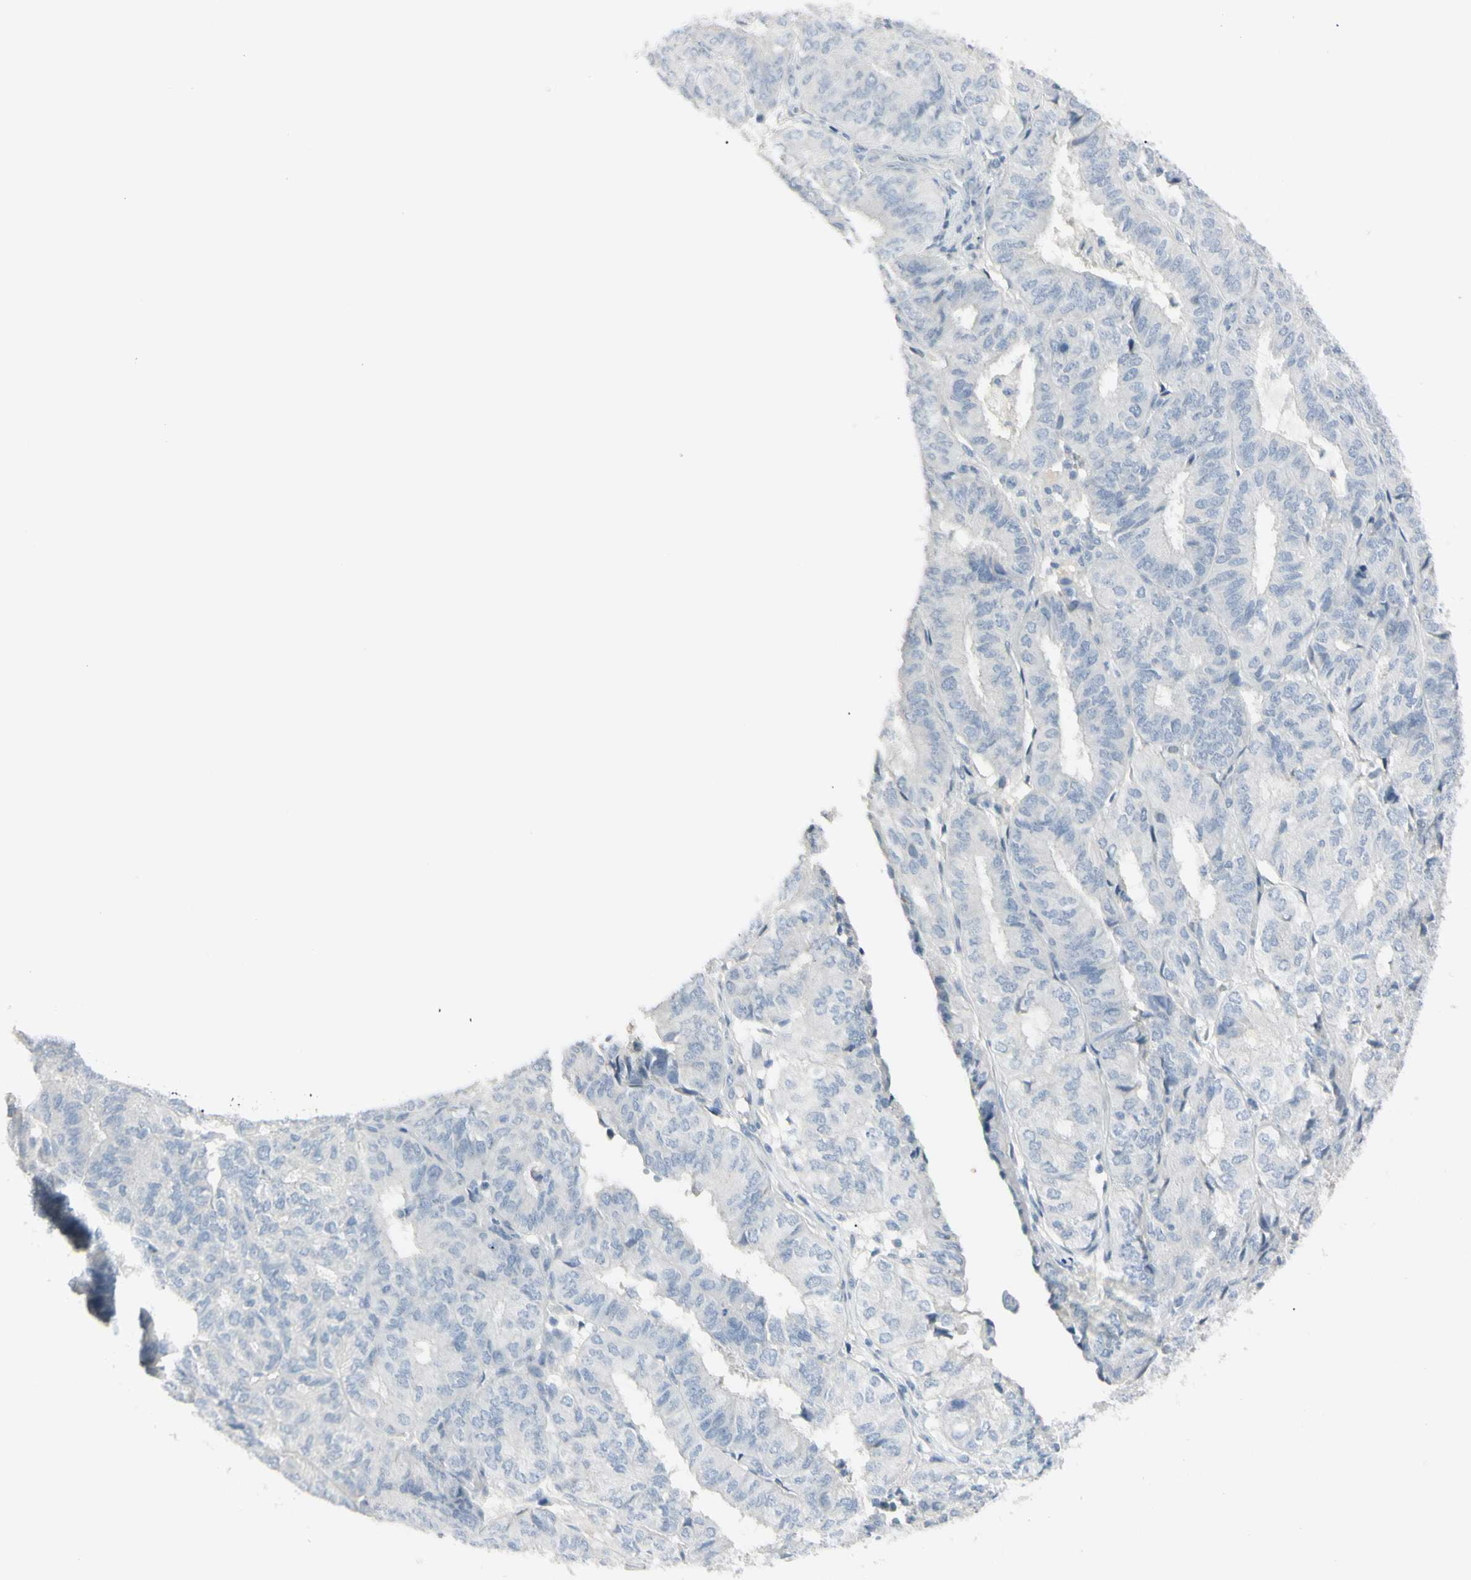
{"staining": {"intensity": "negative", "quantity": "none", "location": "none"}, "tissue": "endometrial cancer", "cell_type": "Tumor cells", "image_type": "cancer", "snomed": [{"axis": "morphology", "description": "Adenocarcinoma, NOS"}, {"axis": "topography", "description": "Uterus"}], "caption": "Immunohistochemistry (IHC) histopathology image of human endometrial cancer (adenocarcinoma) stained for a protein (brown), which demonstrates no staining in tumor cells.", "gene": "PIP", "patient": {"sex": "female", "age": 60}}